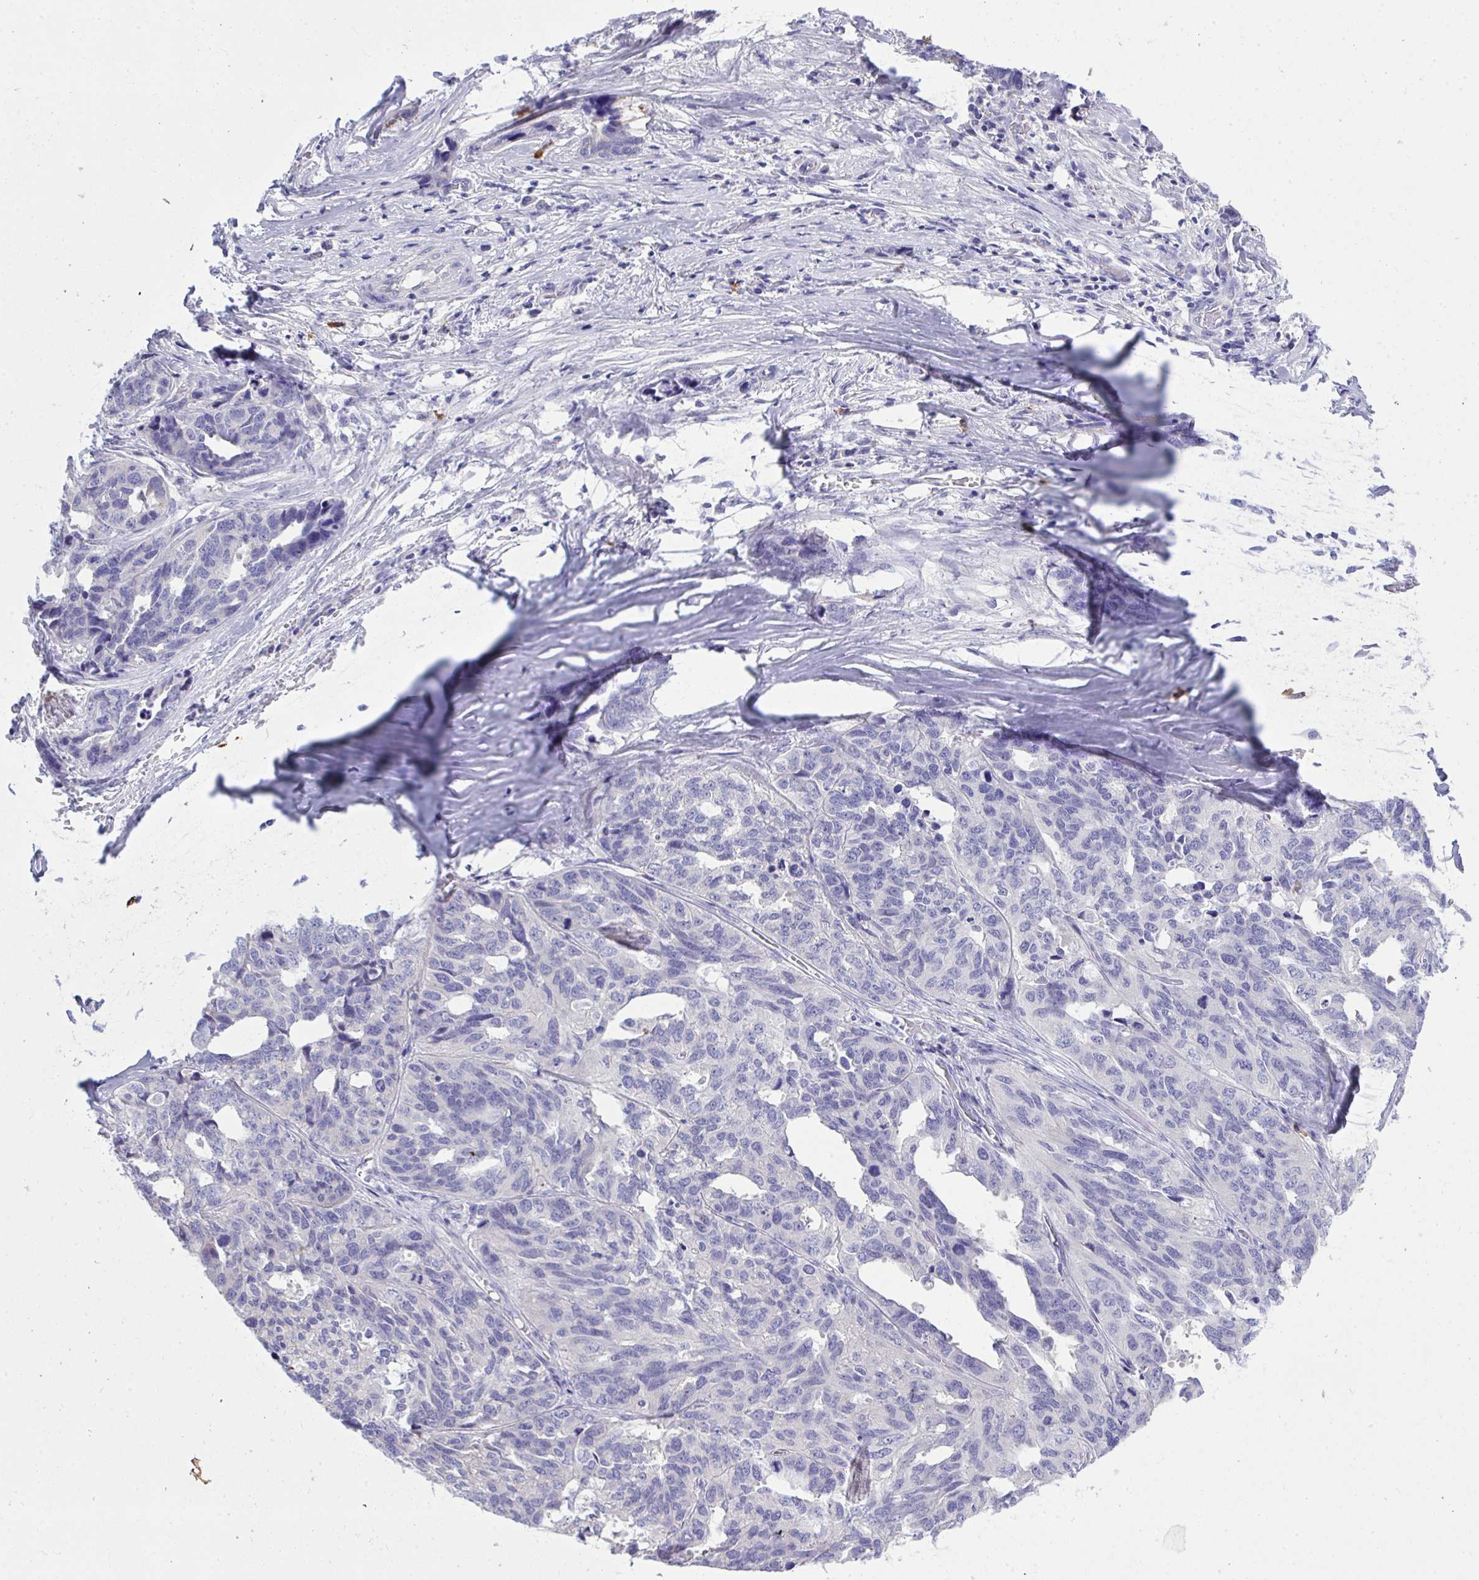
{"staining": {"intensity": "negative", "quantity": "none", "location": "none"}, "tissue": "ovarian cancer", "cell_type": "Tumor cells", "image_type": "cancer", "snomed": [{"axis": "morphology", "description": "Cystadenocarcinoma, serous, NOS"}, {"axis": "topography", "description": "Ovary"}], "caption": "Immunohistochemical staining of human ovarian cancer (serous cystadenocarcinoma) reveals no significant expression in tumor cells.", "gene": "PSD", "patient": {"sex": "female", "age": 64}}